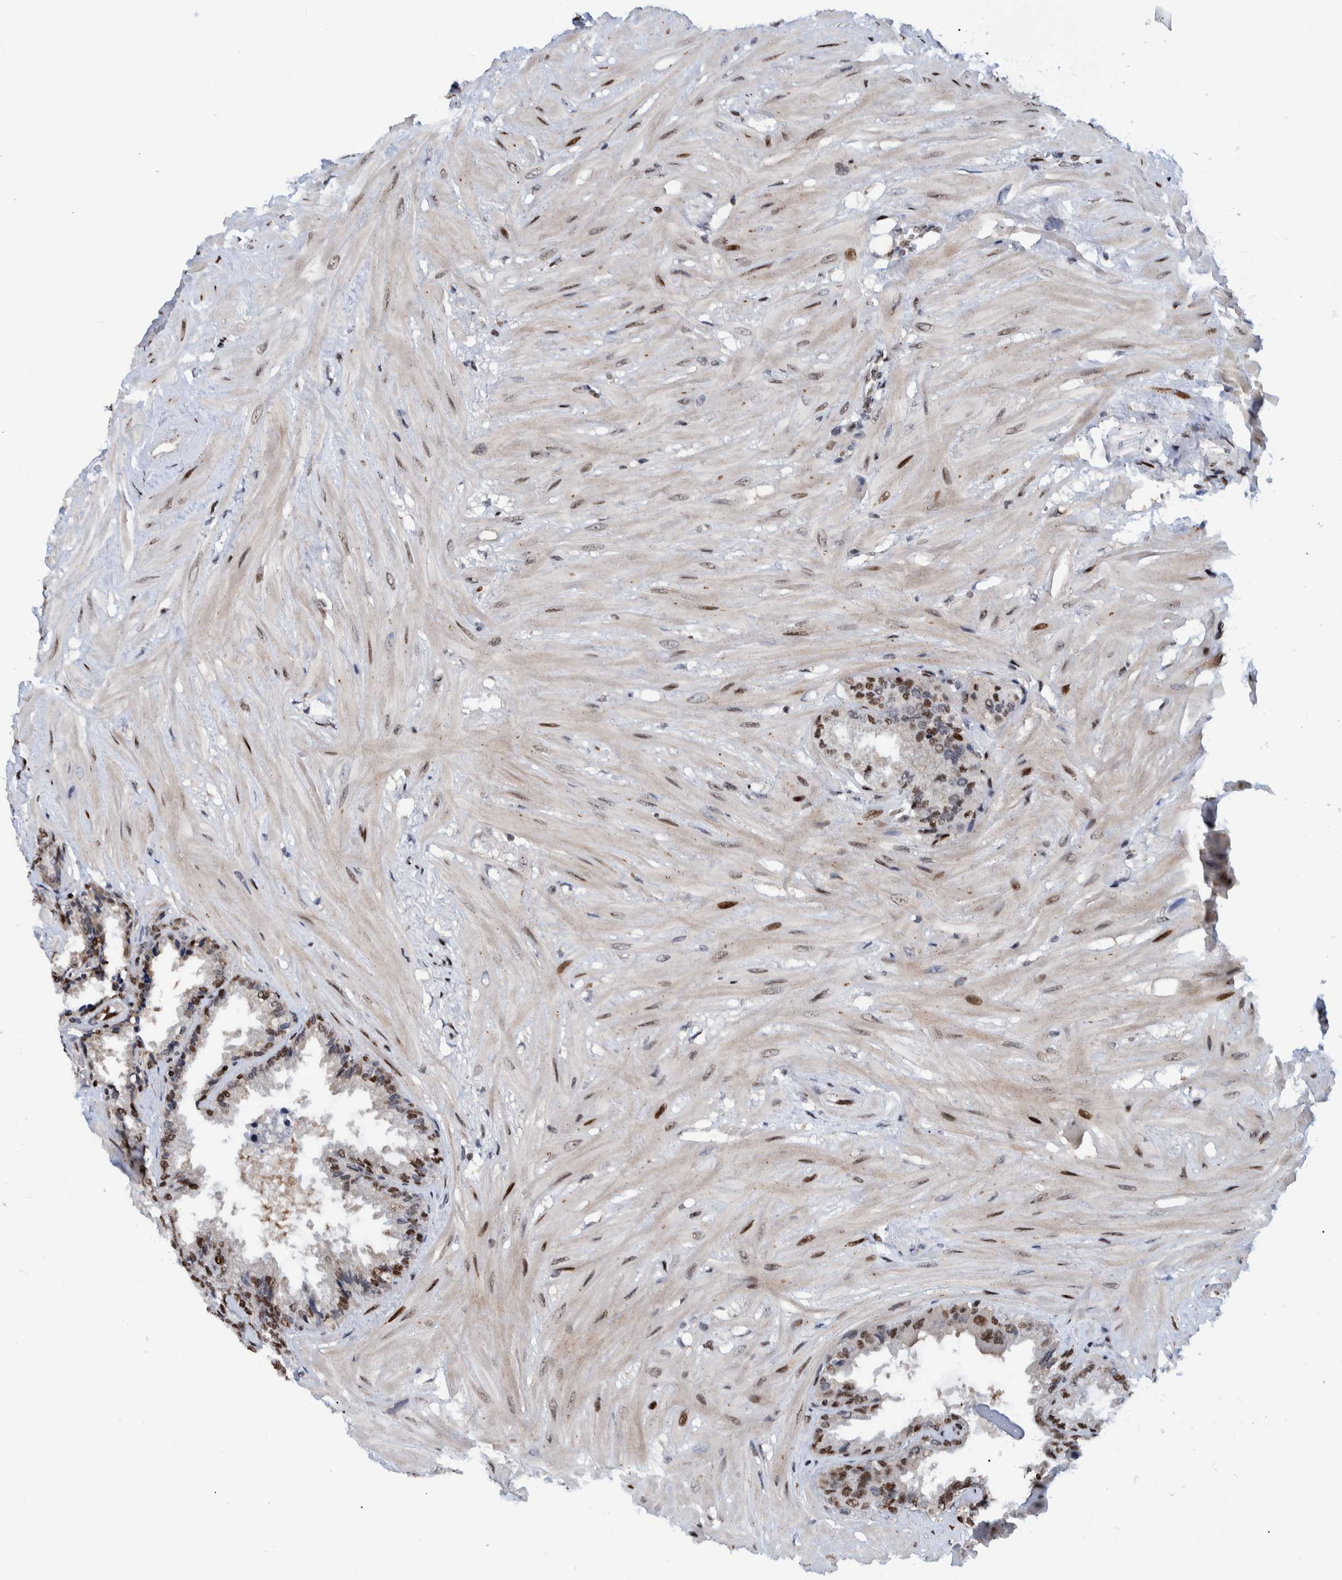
{"staining": {"intensity": "strong", "quantity": ">75%", "location": "nuclear"}, "tissue": "seminal vesicle", "cell_type": "Glandular cells", "image_type": "normal", "snomed": [{"axis": "morphology", "description": "Normal tissue, NOS"}, {"axis": "topography", "description": "Seminal veicle"}], "caption": "This image displays normal seminal vesicle stained with IHC to label a protein in brown. The nuclear of glandular cells show strong positivity for the protein. Nuclei are counter-stained blue.", "gene": "HEATR9", "patient": {"sex": "male", "age": 46}}